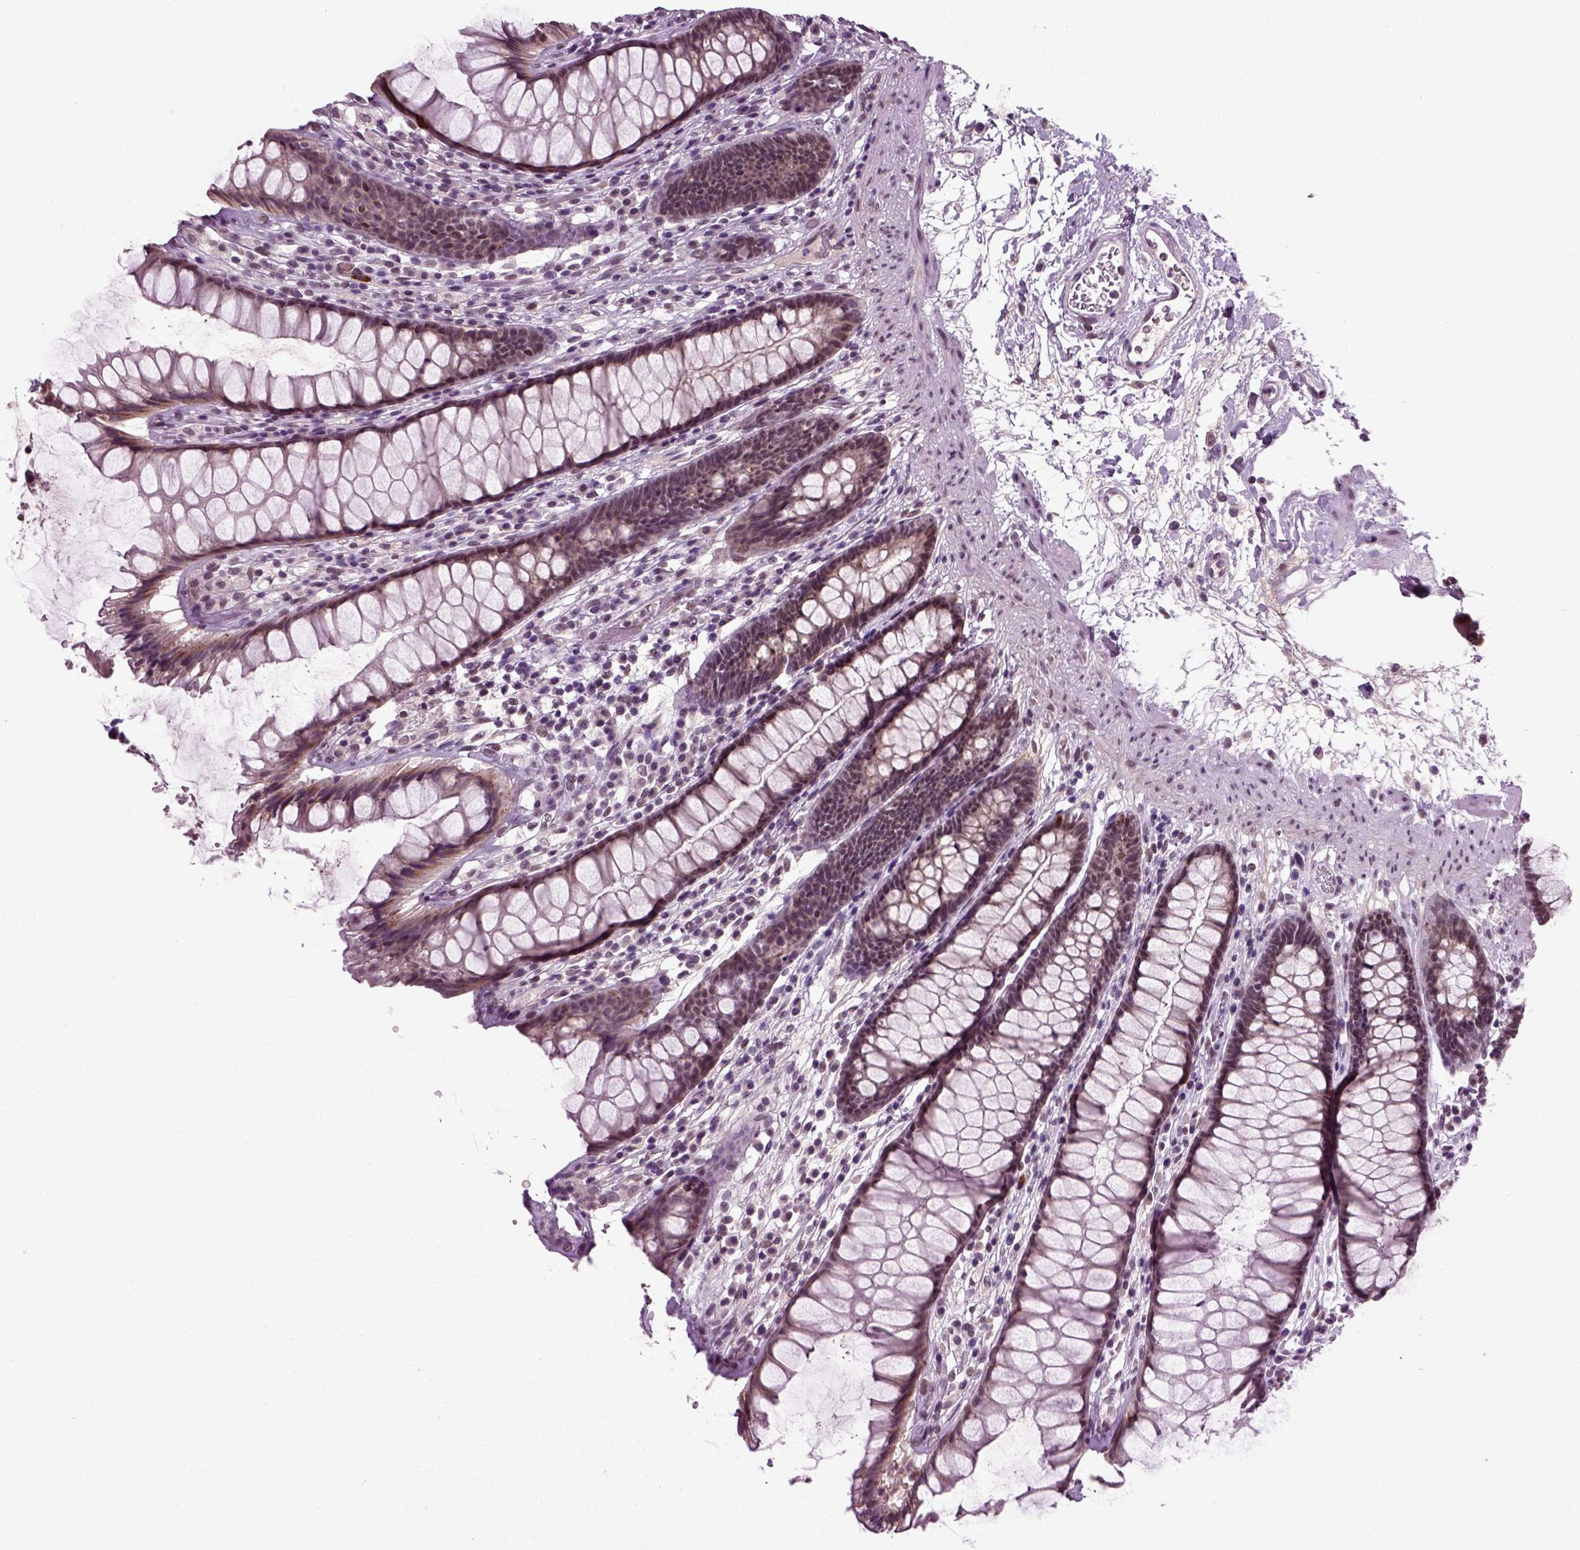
{"staining": {"intensity": "moderate", "quantity": "<25%", "location": "cytoplasmic/membranous,nuclear"}, "tissue": "rectum", "cell_type": "Glandular cells", "image_type": "normal", "snomed": [{"axis": "morphology", "description": "Normal tissue, NOS"}, {"axis": "topography", "description": "Rectum"}], "caption": "Immunohistochemistry (IHC) histopathology image of normal rectum: human rectum stained using immunohistochemistry displays low levels of moderate protein expression localized specifically in the cytoplasmic/membranous,nuclear of glandular cells, appearing as a cytoplasmic/membranous,nuclear brown color.", "gene": "RCOR3", "patient": {"sex": "male", "age": 72}}